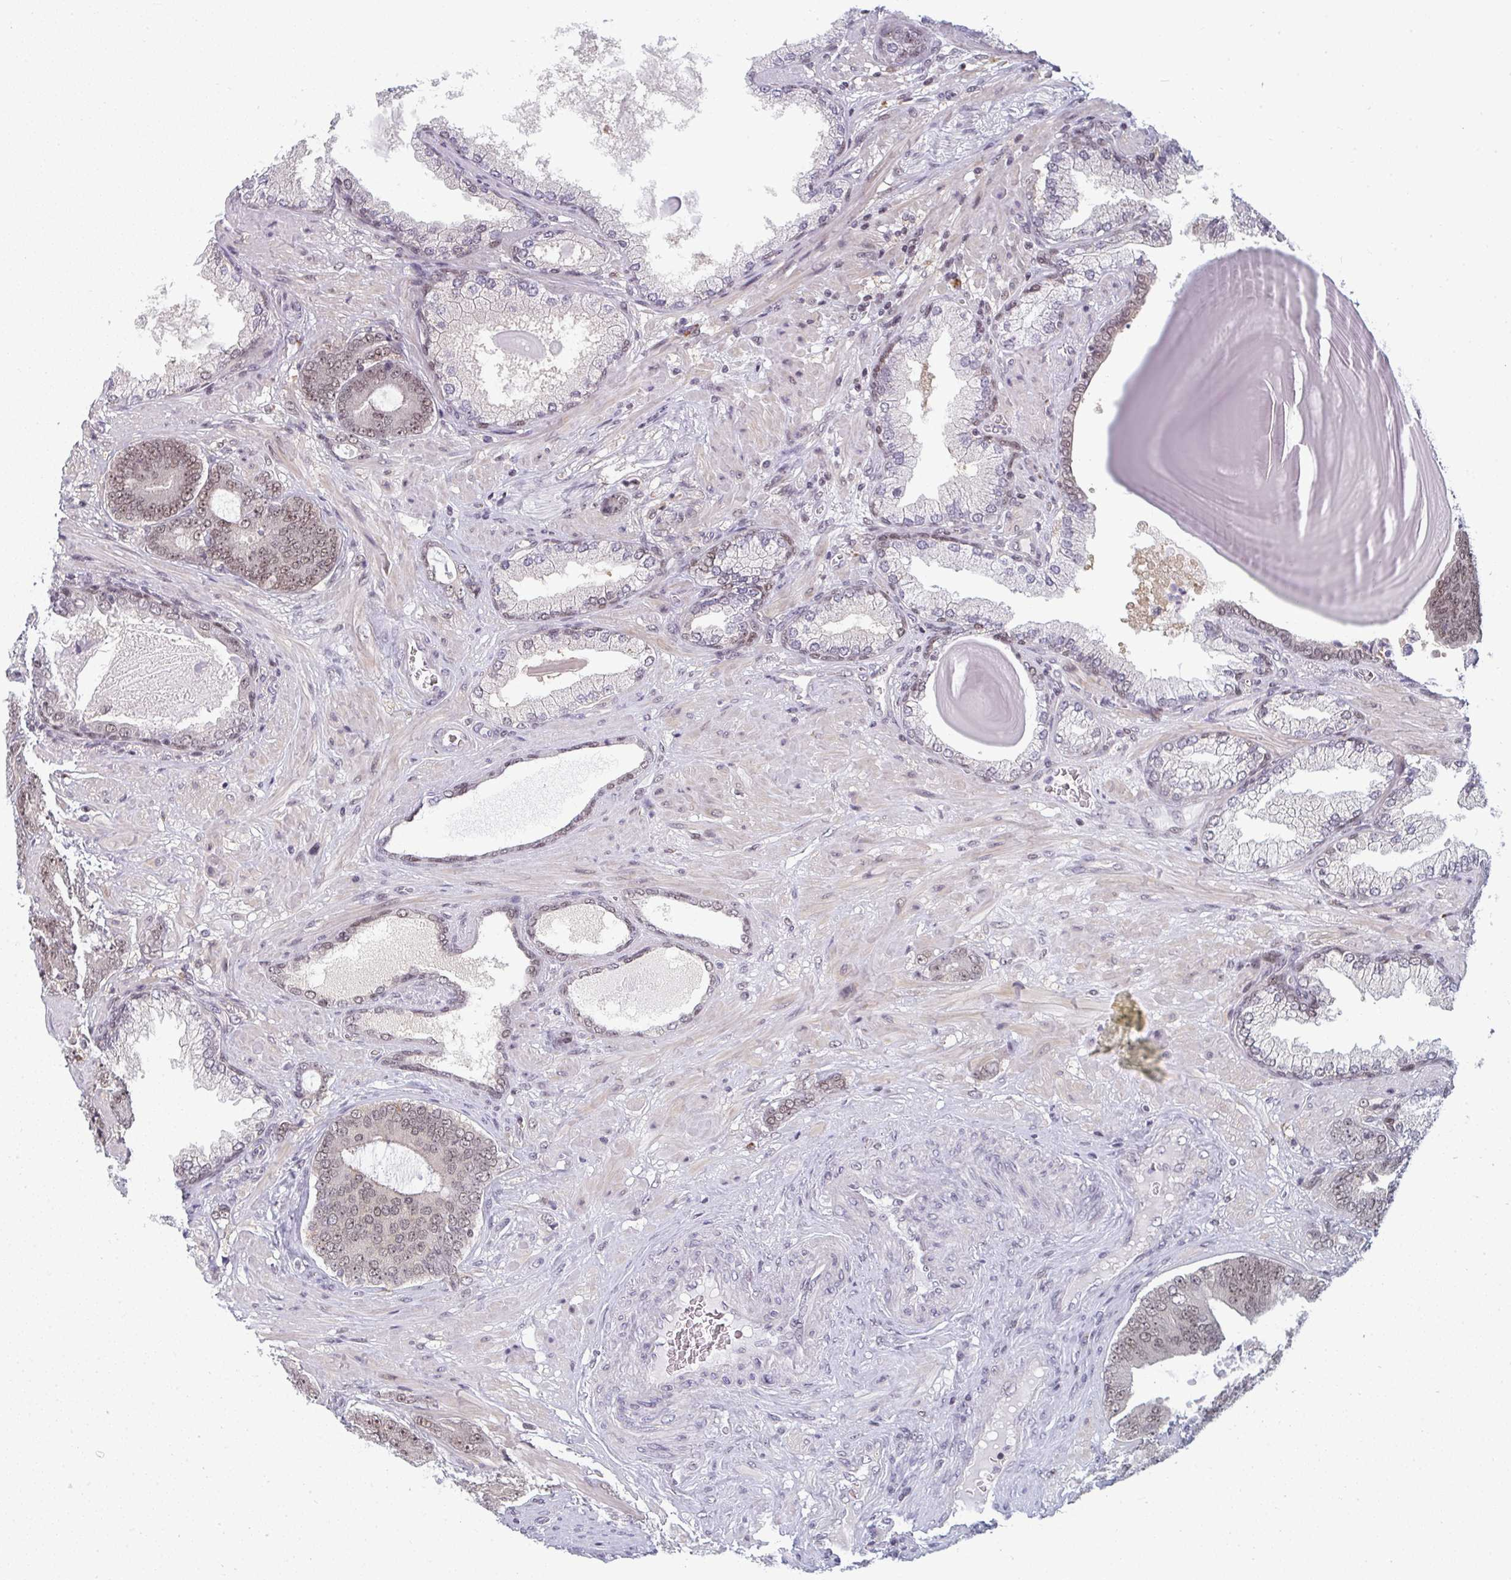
{"staining": {"intensity": "weak", "quantity": ">75%", "location": "nuclear"}, "tissue": "prostate cancer", "cell_type": "Tumor cells", "image_type": "cancer", "snomed": [{"axis": "morphology", "description": "Adenocarcinoma, High grade"}, {"axis": "topography", "description": "Prostate"}], "caption": "High-magnification brightfield microscopy of prostate high-grade adenocarcinoma stained with DAB (brown) and counterstained with hematoxylin (blue). tumor cells exhibit weak nuclear staining is seen in approximately>75% of cells. (DAB IHC with brightfield microscopy, high magnification).", "gene": "ATF1", "patient": {"sex": "male", "age": 62}}